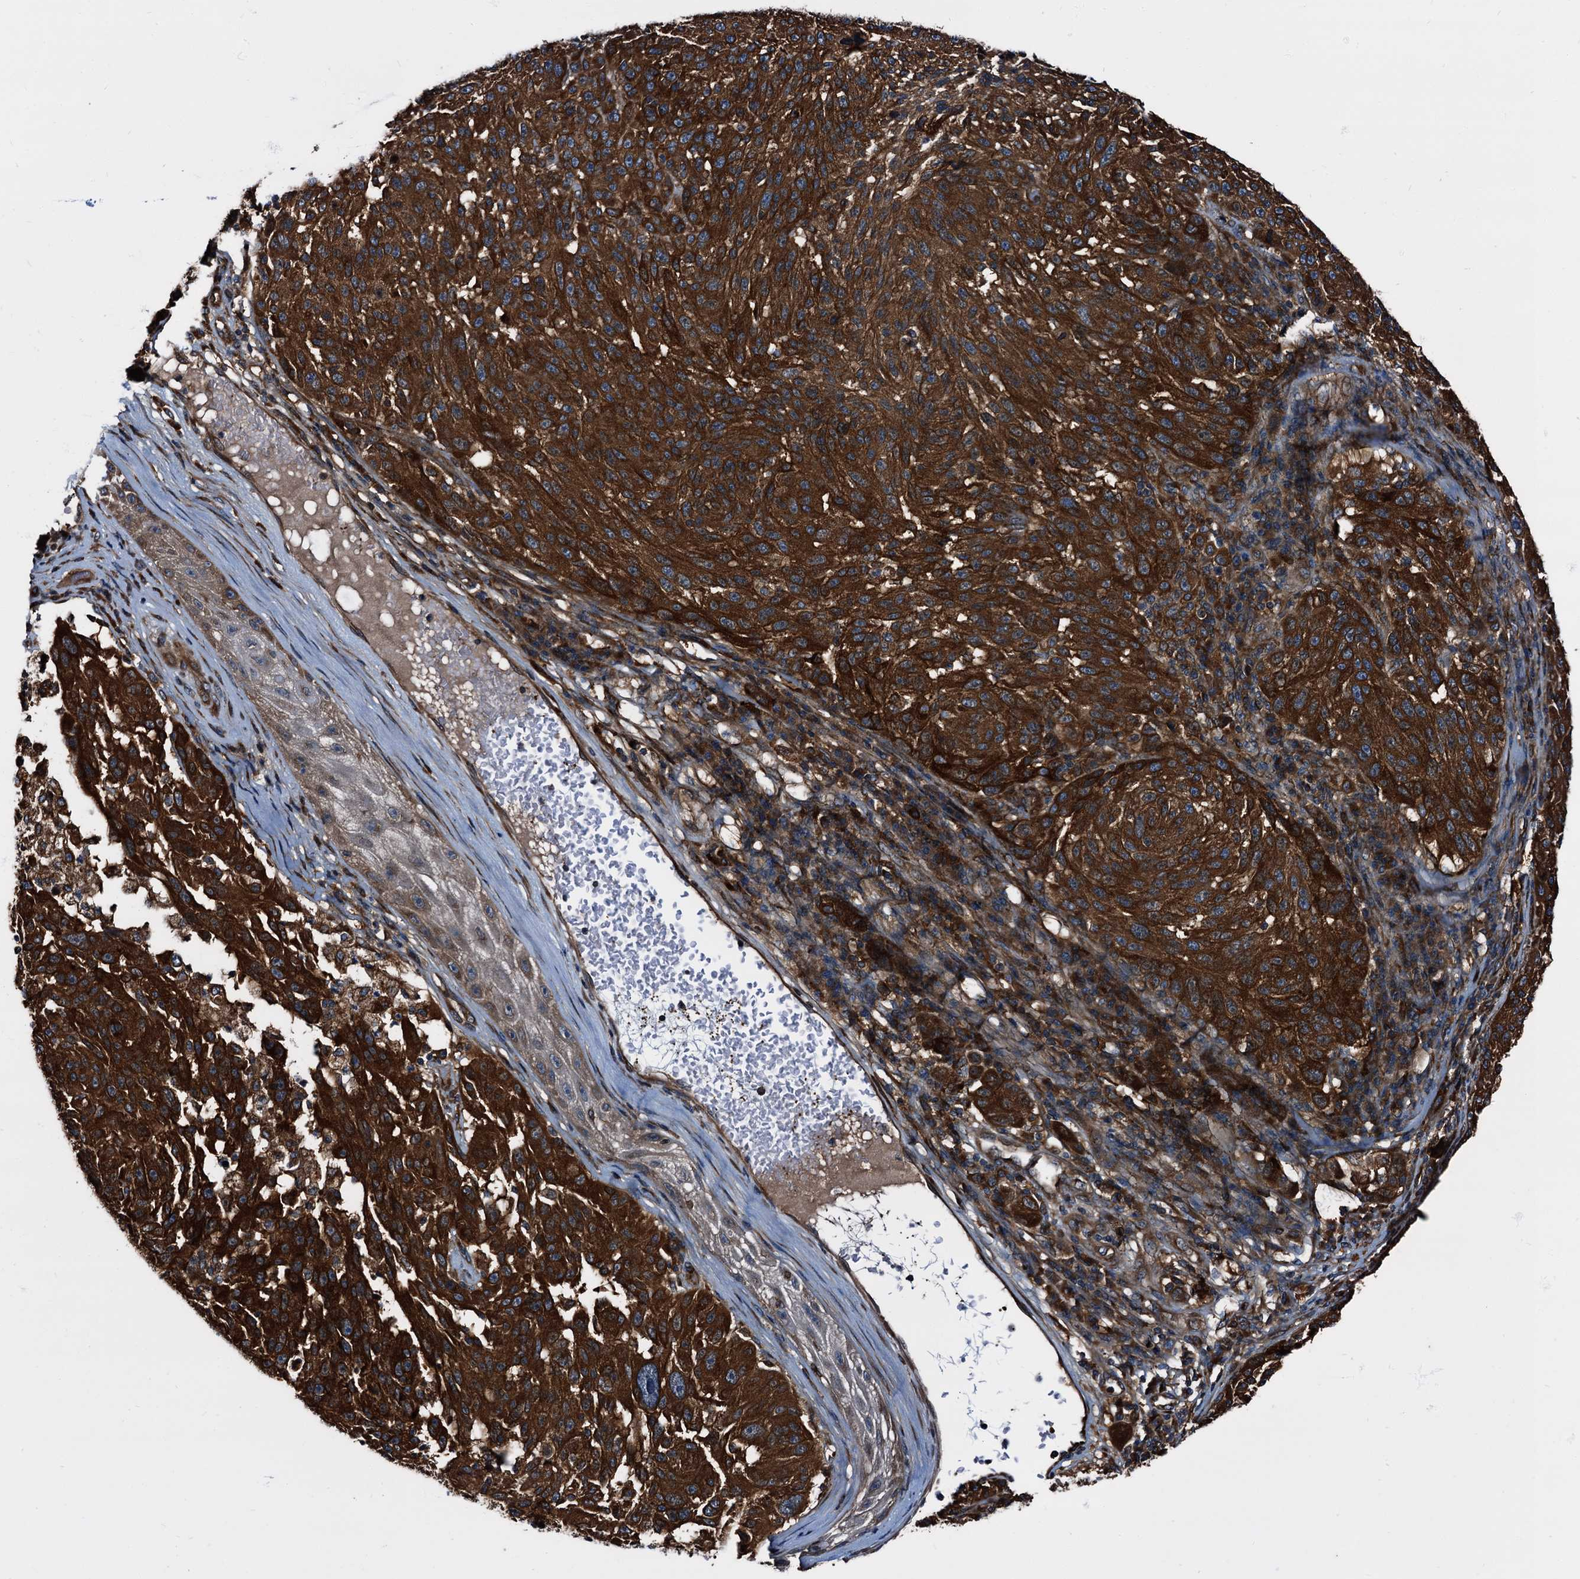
{"staining": {"intensity": "strong", "quantity": ">75%", "location": "cytoplasmic/membranous"}, "tissue": "melanoma", "cell_type": "Tumor cells", "image_type": "cancer", "snomed": [{"axis": "morphology", "description": "Malignant melanoma, NOS"}, {"axis": "topography", "description": "Skin"}], "caption": "Immunohistochemical staining of malignant melanoma exhibits high levels of strong cytoplasmic/membranous staining in approximately >75% of tumor cells.", "gene": "PEX5", "patient": {"sex": "male", "age": 53}}